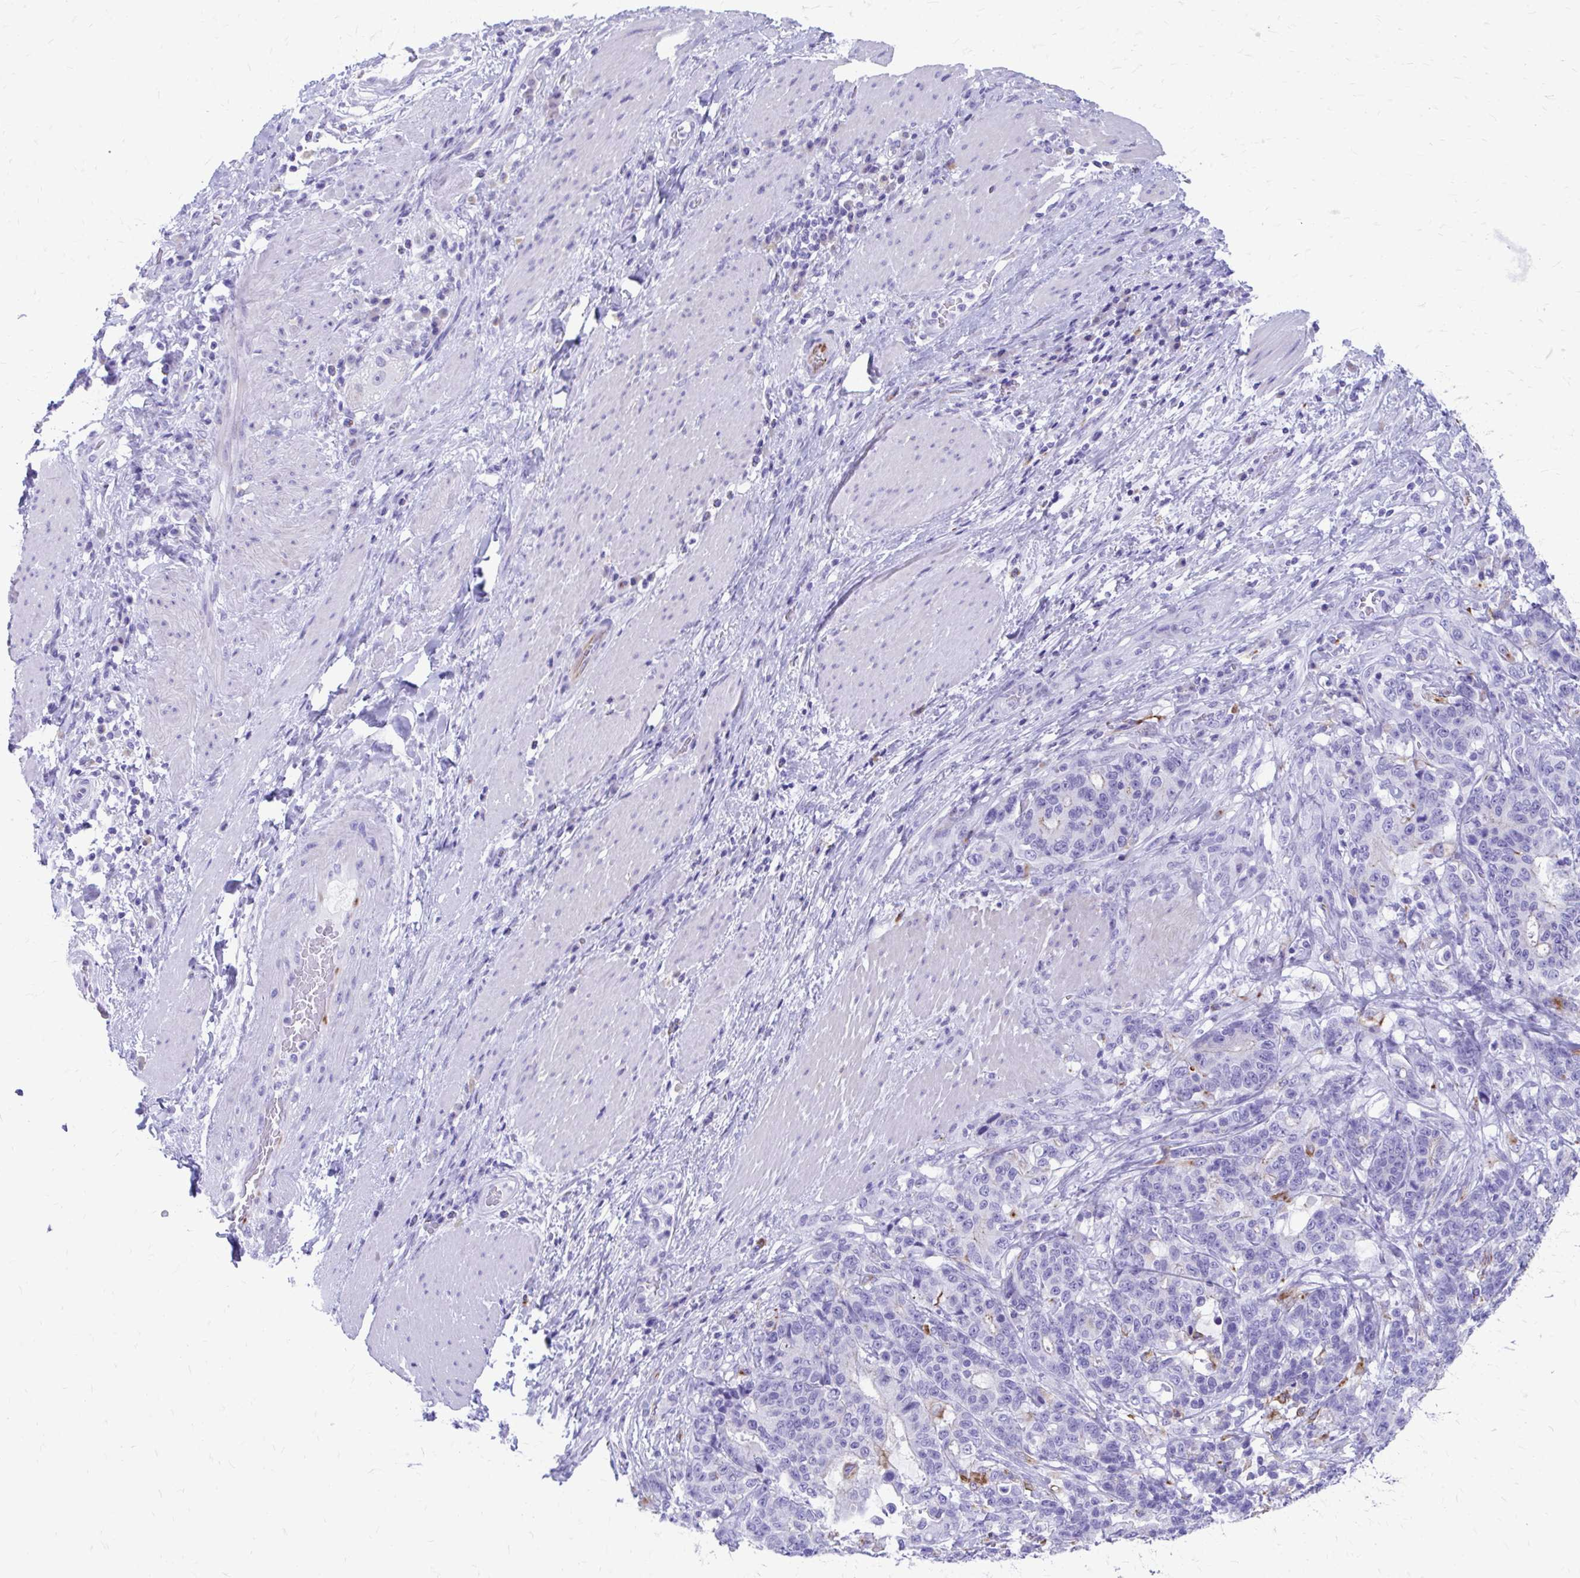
{"staining": {"intensity": "negative", "quantity": "none", "location": "none"}, "tissue": "stomach cancer", "cell_type": "Tumor cells", "image_type": "cancer", "snomed": [{"axis": "morphology", "description": "Normal tissue, NOS"}, {"axis": "morphology", "description": "Adenocarcinoma, NOS"}, {"axis": "topography", "description": "Stomach"}], "caption": "Image shows no protein expression in tumor cells of stomach cancer tissue.", "gene": "ZNF699", "patient": {"sex": "female", "age": 64}}